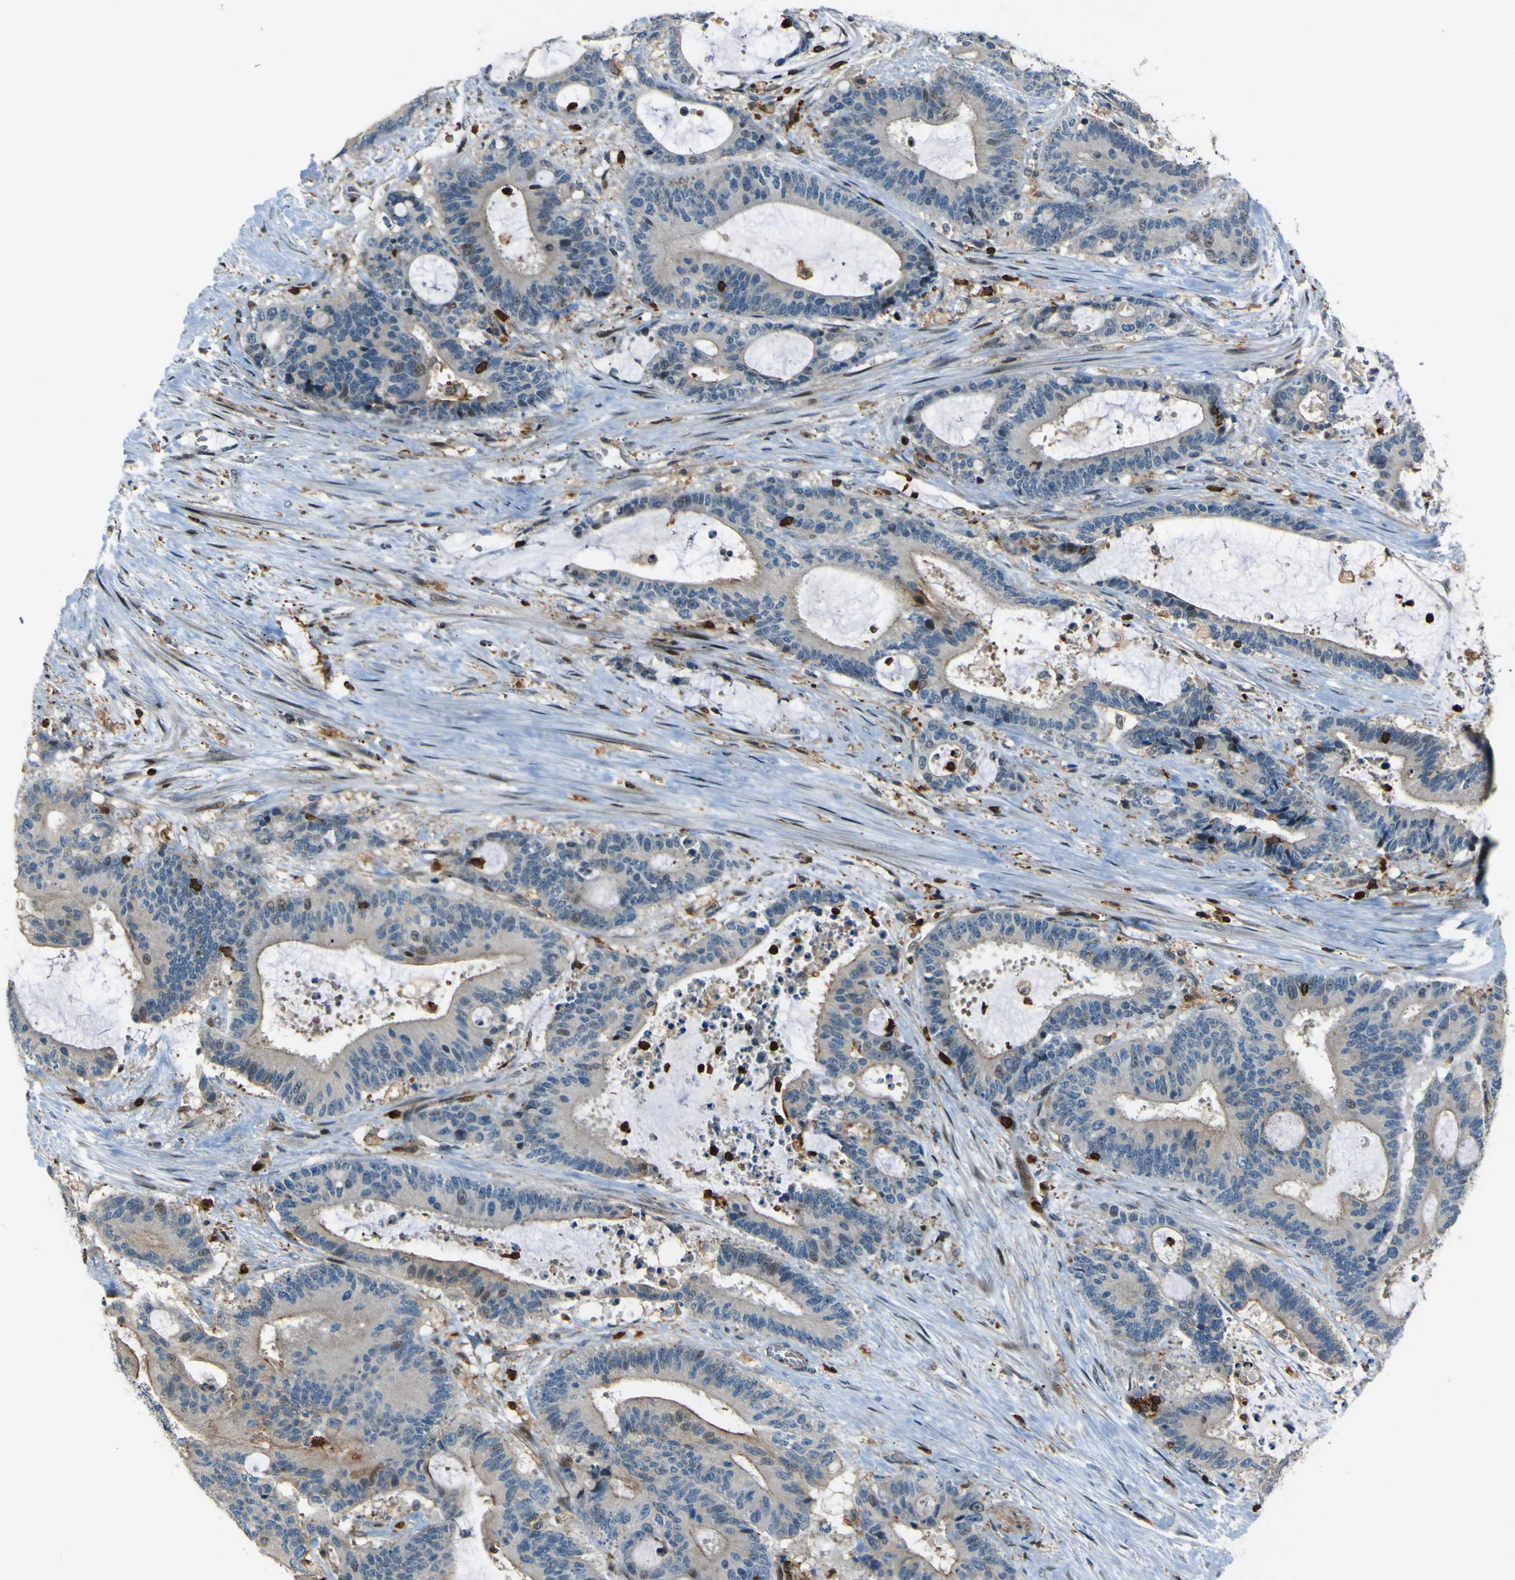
{"staining": {"intensity": "weak", "quantity": "<25%", "location": "nuclear"}, "tissue": "liver cancer", "cell_type": "Tumor cells", "image_type": "cancer", "snomed": [{"axis": "morphology", "description": "Normal tissue, NOS"}, {"axis": "morphology", "description": "Cholangiocarcinoma"}, {"axis": "topography", "description": "Liver"}, {"axis": "topography", "description": "Peripheral nerve tissue"}], "caption": "Immunohistochemical staining of cholangiocarcinoma (liver) reveals no significant positivity in tumor cells. (Brightfield microscopy of DAB immunohistochemistry (IHC) at high magnification).", "gene": "PCDHB5", "patient": {"sex": "female", "age": 73}}